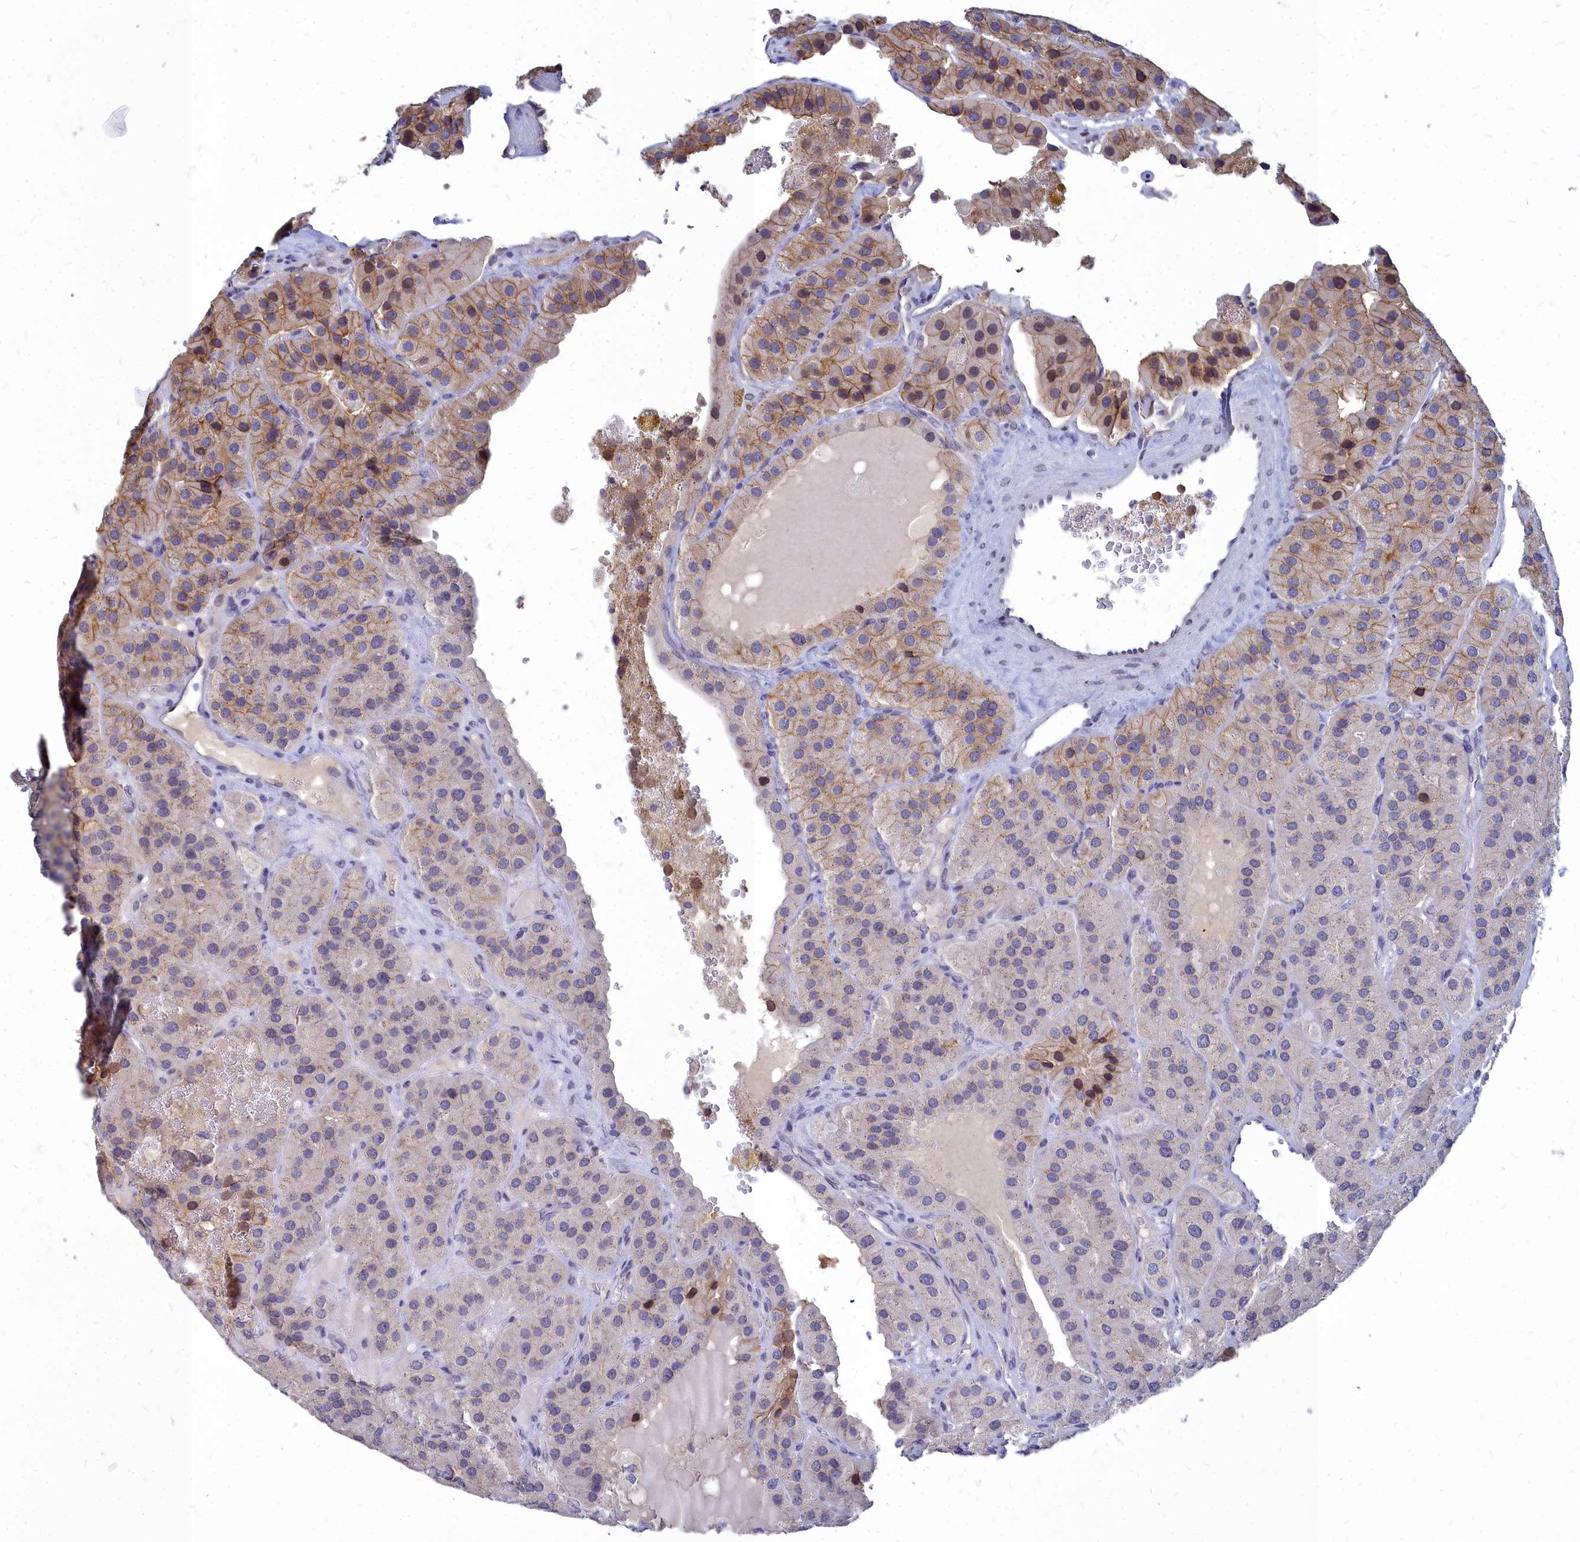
{"staining": {"intensity": "moderate", "quantity": "<25%", "location": "cytoplasmic/membranous,nuclear"}, "tissue": "parathyroid gland", "cell_type": "Glandular cells", "image_type": "normal", "snomed": [{"axis": "morphology", "description": "Normal tissue, NOS"}, {"axis": "morphology", "description": "Adenoma, NOS"}, {"axis": "topography", "description": "Parathyroid gland"}], "caption": "Immunohistochemical staining of normal human parathyroid gland displays <25% levels of moderate cytoplasmic/membranous,nuclear protein positivity in about <25% of glandular cells.", "gene": "NOXA1", "patient": {"sex": "female", "age": 86}}